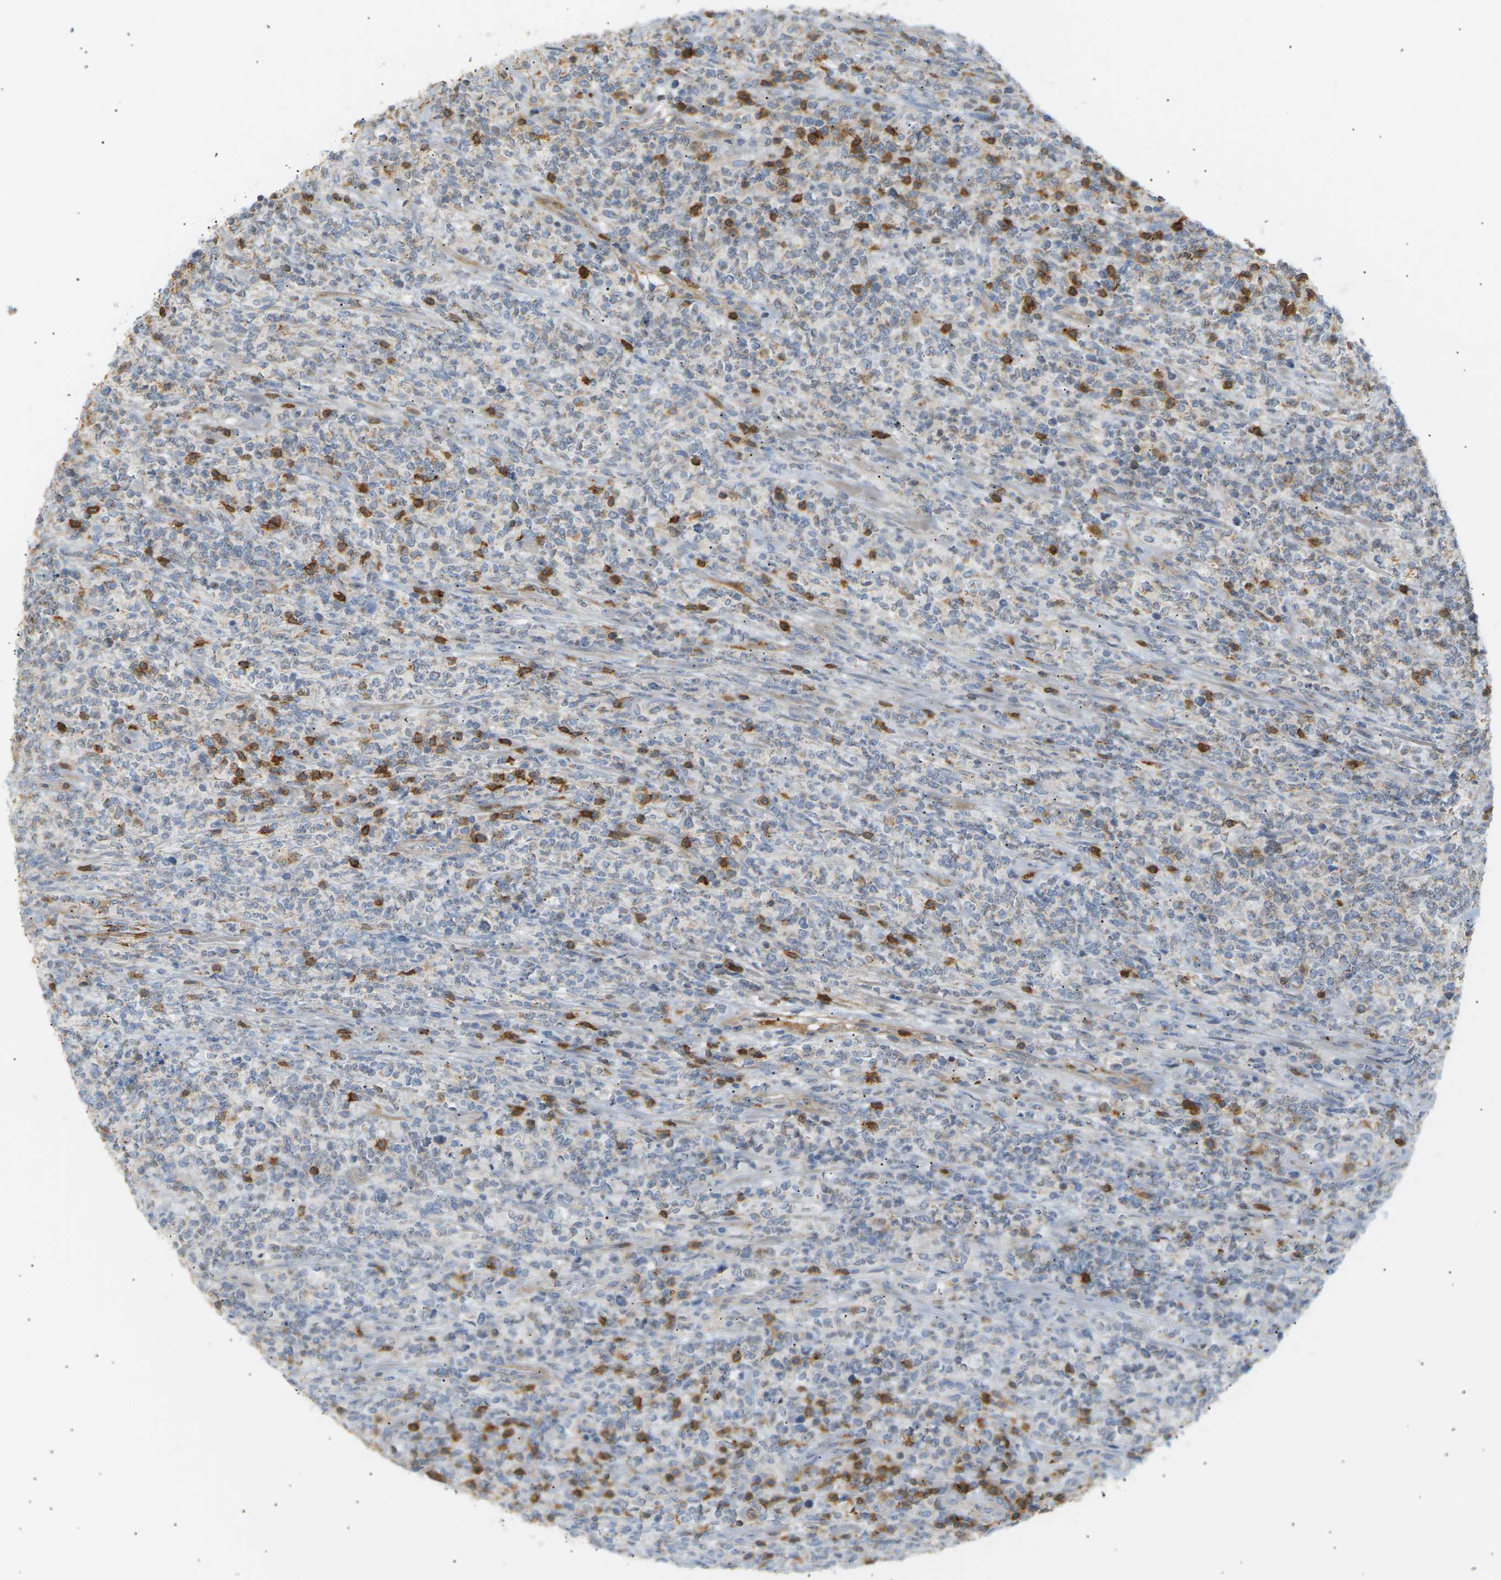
{"staining": {"intensity": "negative", "quantity": "none", "location": "none"}, "tissue": "lymphoma", "cell_type": "Tumor cells", "image_type": "cancer", "snomed": [{"axis": "morphology", "description": "Malignant lymphoma, non-Hodgkin's type, High grade"}, {"axis": "topography", "description": "Soft tissue"}], "caption": "A photomicrograph of lymphoma stained for a protein shows no brown staining in tumor cells. (Brightfield microscopy of DAB immunohistochemistry (IHC) at high magnification).", "gene": "LIME1", "patient": {"sex": "male", "age": 18}}